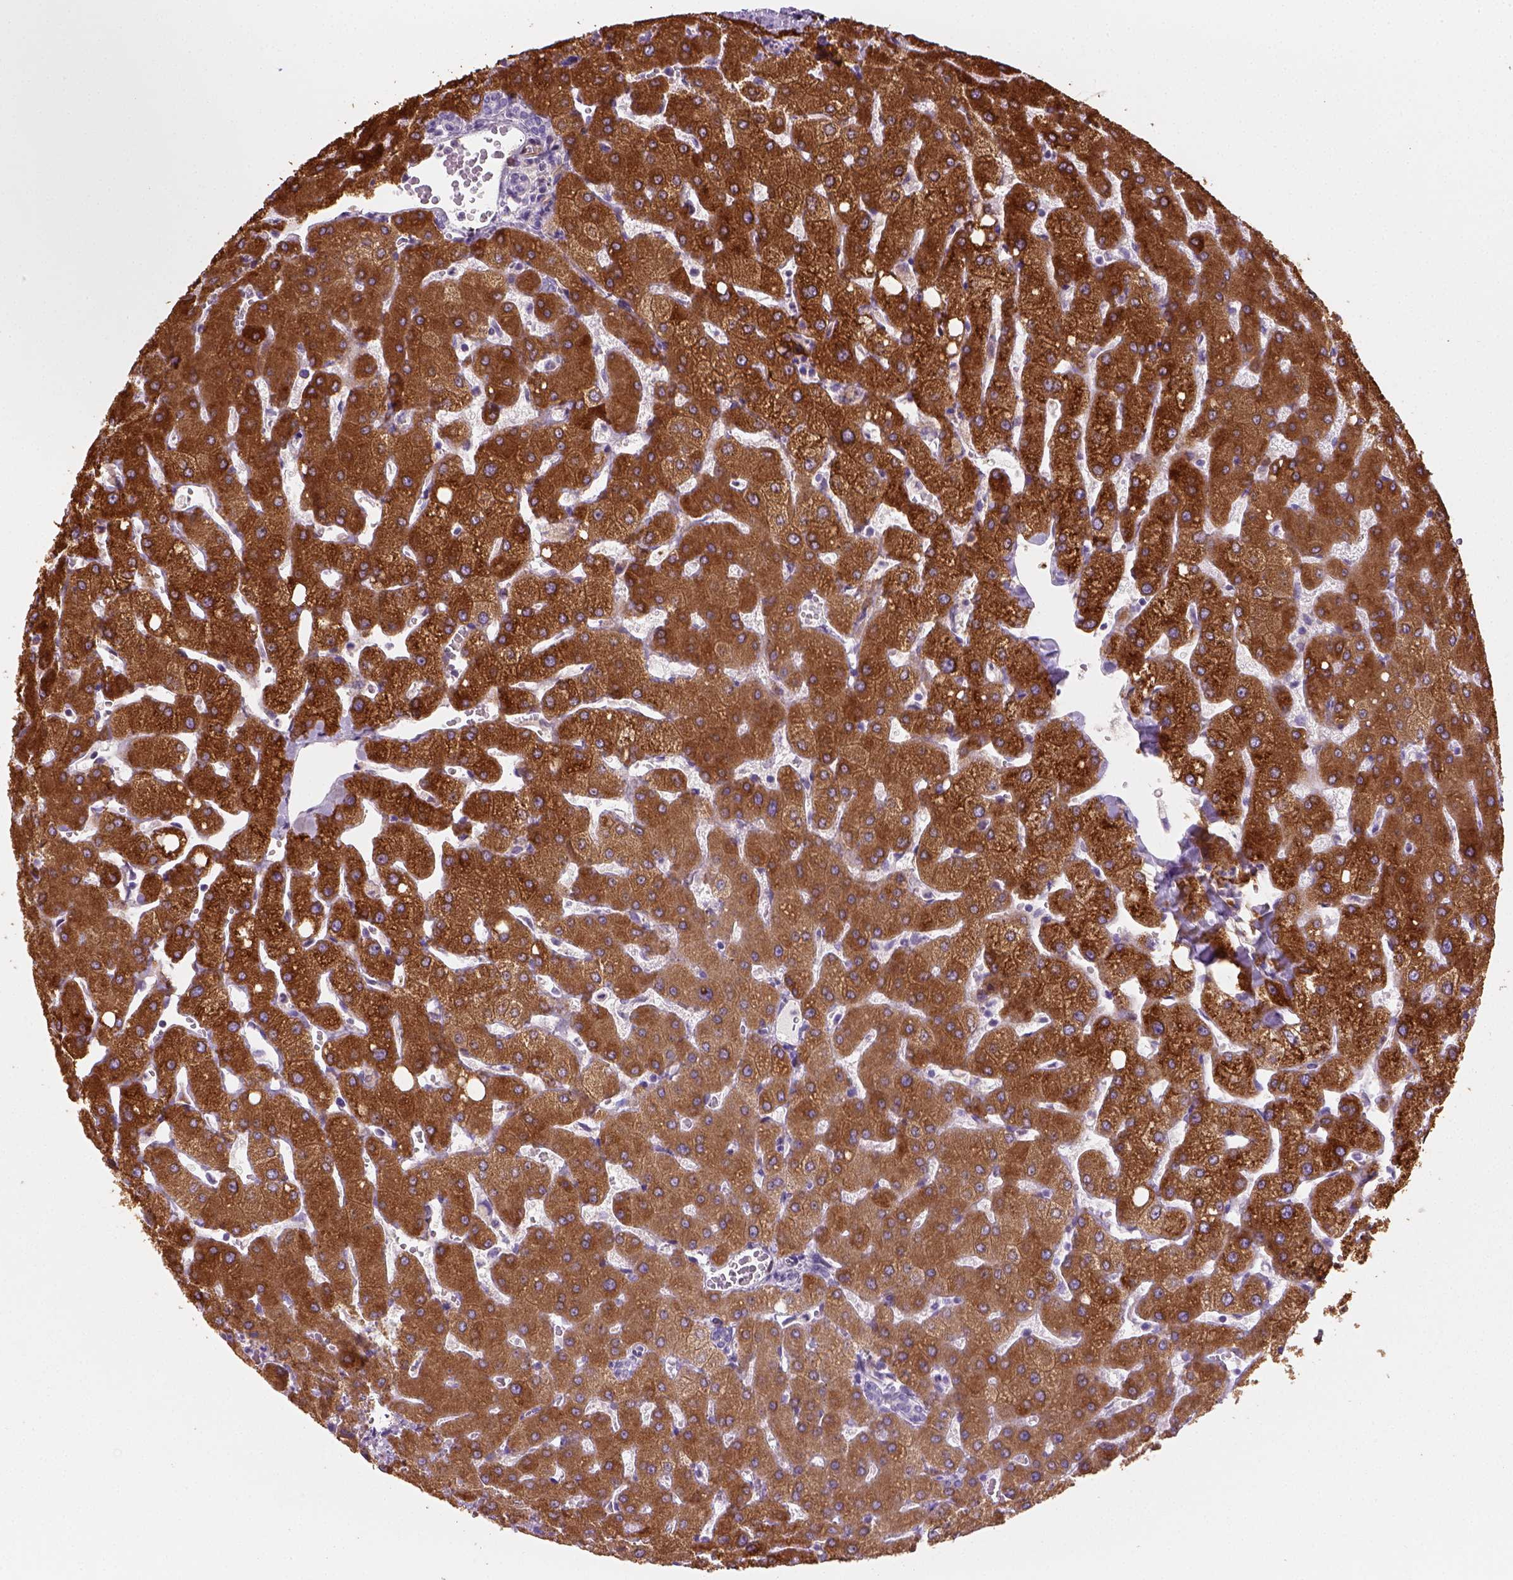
{"staining": {"intensity": "negative", "quantity": "none", "location": "none"}, "tissue": "liver", "cell_type": "Cholangiocytes", "image_type": "normal", "snomed": [{"axis": "morphology", "description": "Normal tissue, NOS"}, {"axis": "topography", "description": "Liver"}], "caption": "Immunohistochemistry (IHC) image of normal human liver stained for a protein (brown), which exhibits no positivity in cholangiocytes.", "gene": "CES2", "patient": {"sex": "female", "age": 54}}